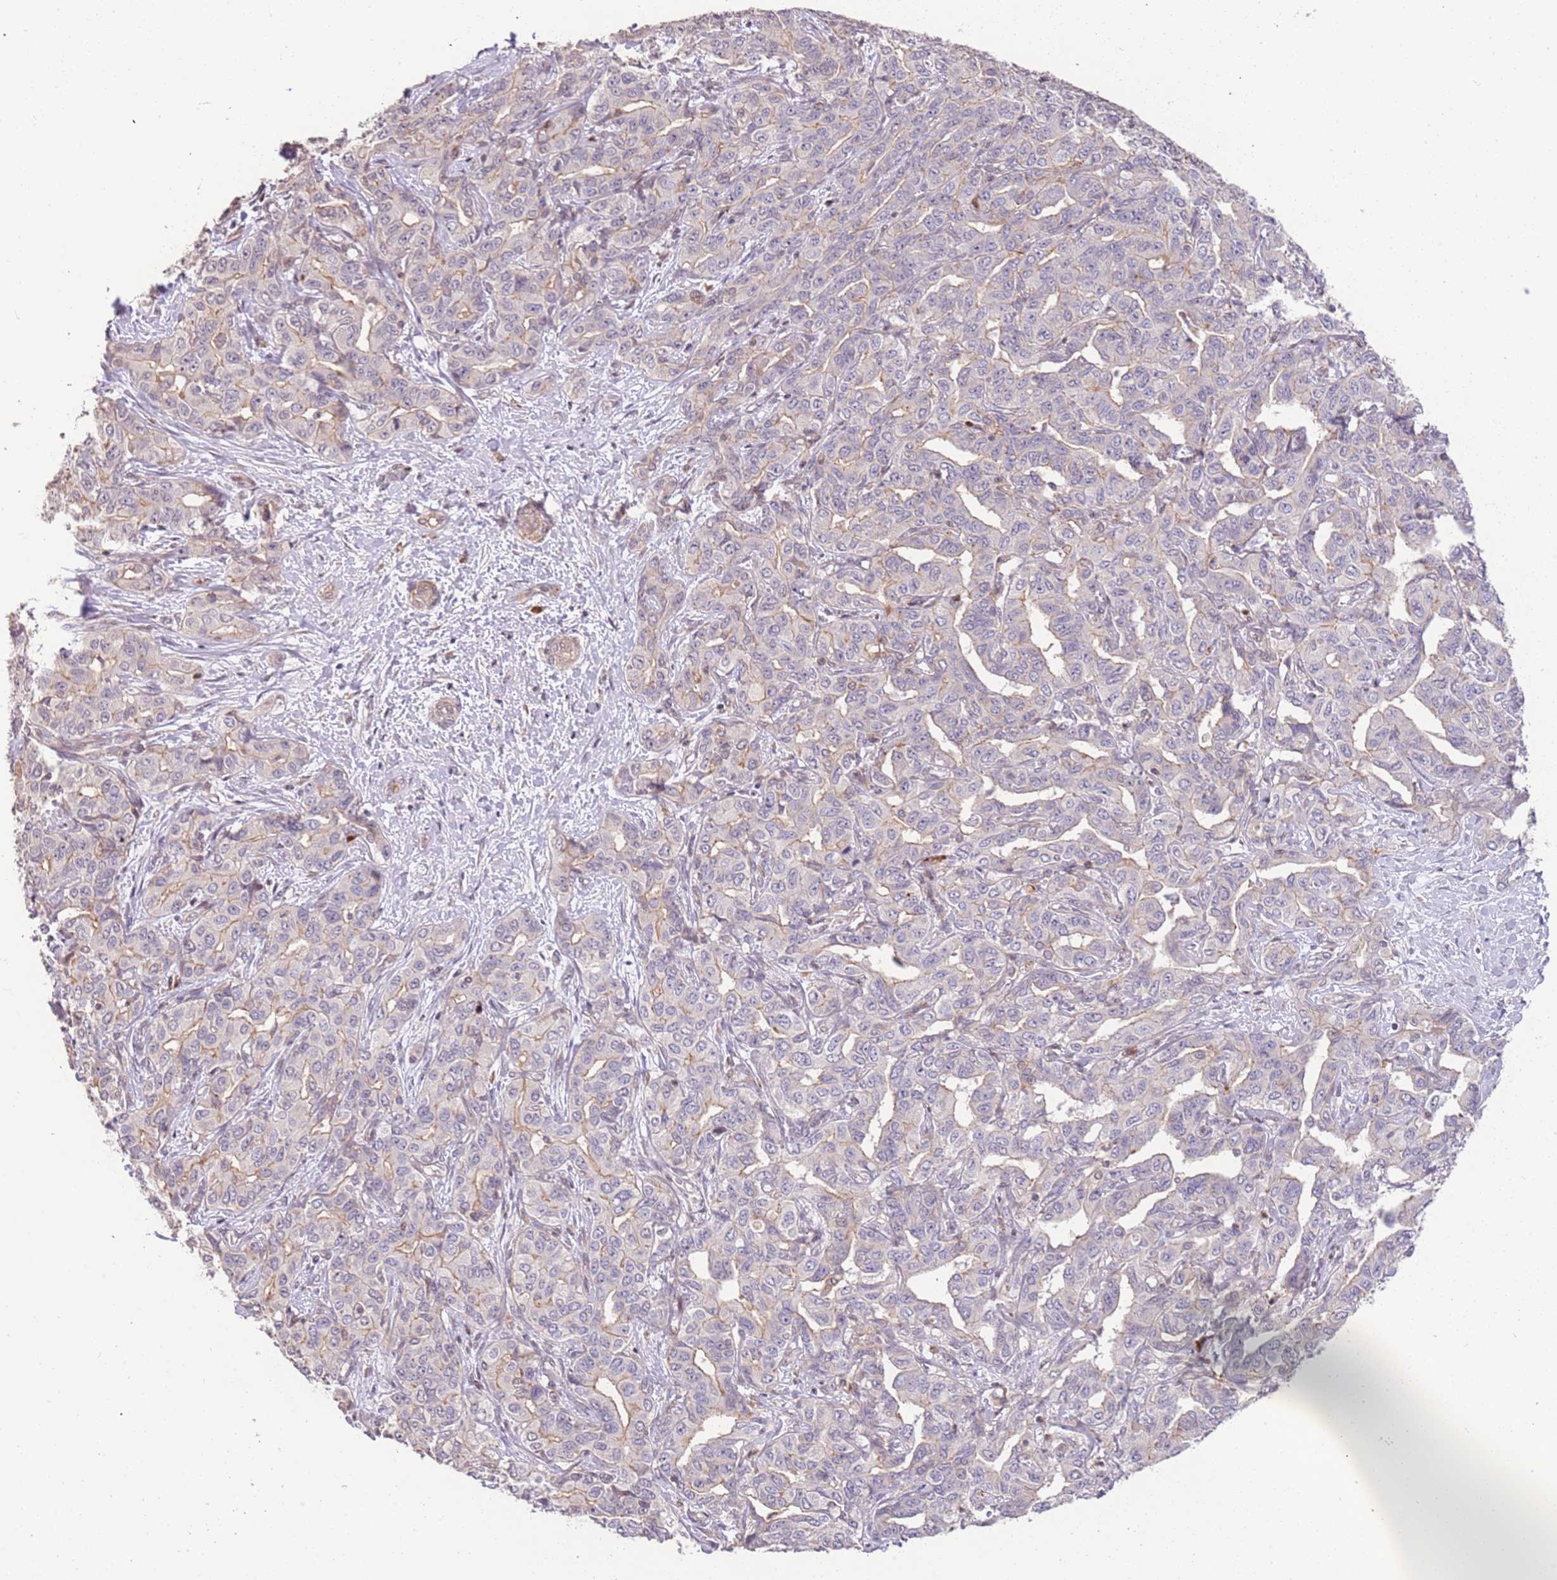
{"staining": {"intensity": "weak", "quantity": "<25%", "location": "cytoplasmic/membranous"}, "tissue": "liver cancer", "cell_type": "Tumor cells", "image_type": "cancer", "snomed": [{"axis": "morphology", "description": "Cholangiocarcinoma"}, {"axis": "topography", "description": "Liver"}], "caption": "Immunohistochemical staining of human liver cancer (cholangiocarcinoma) exhibits no significant staining in tumor cells.", "gene": "SLC16A4", "patient": {"sex": "male", "age": 59}}